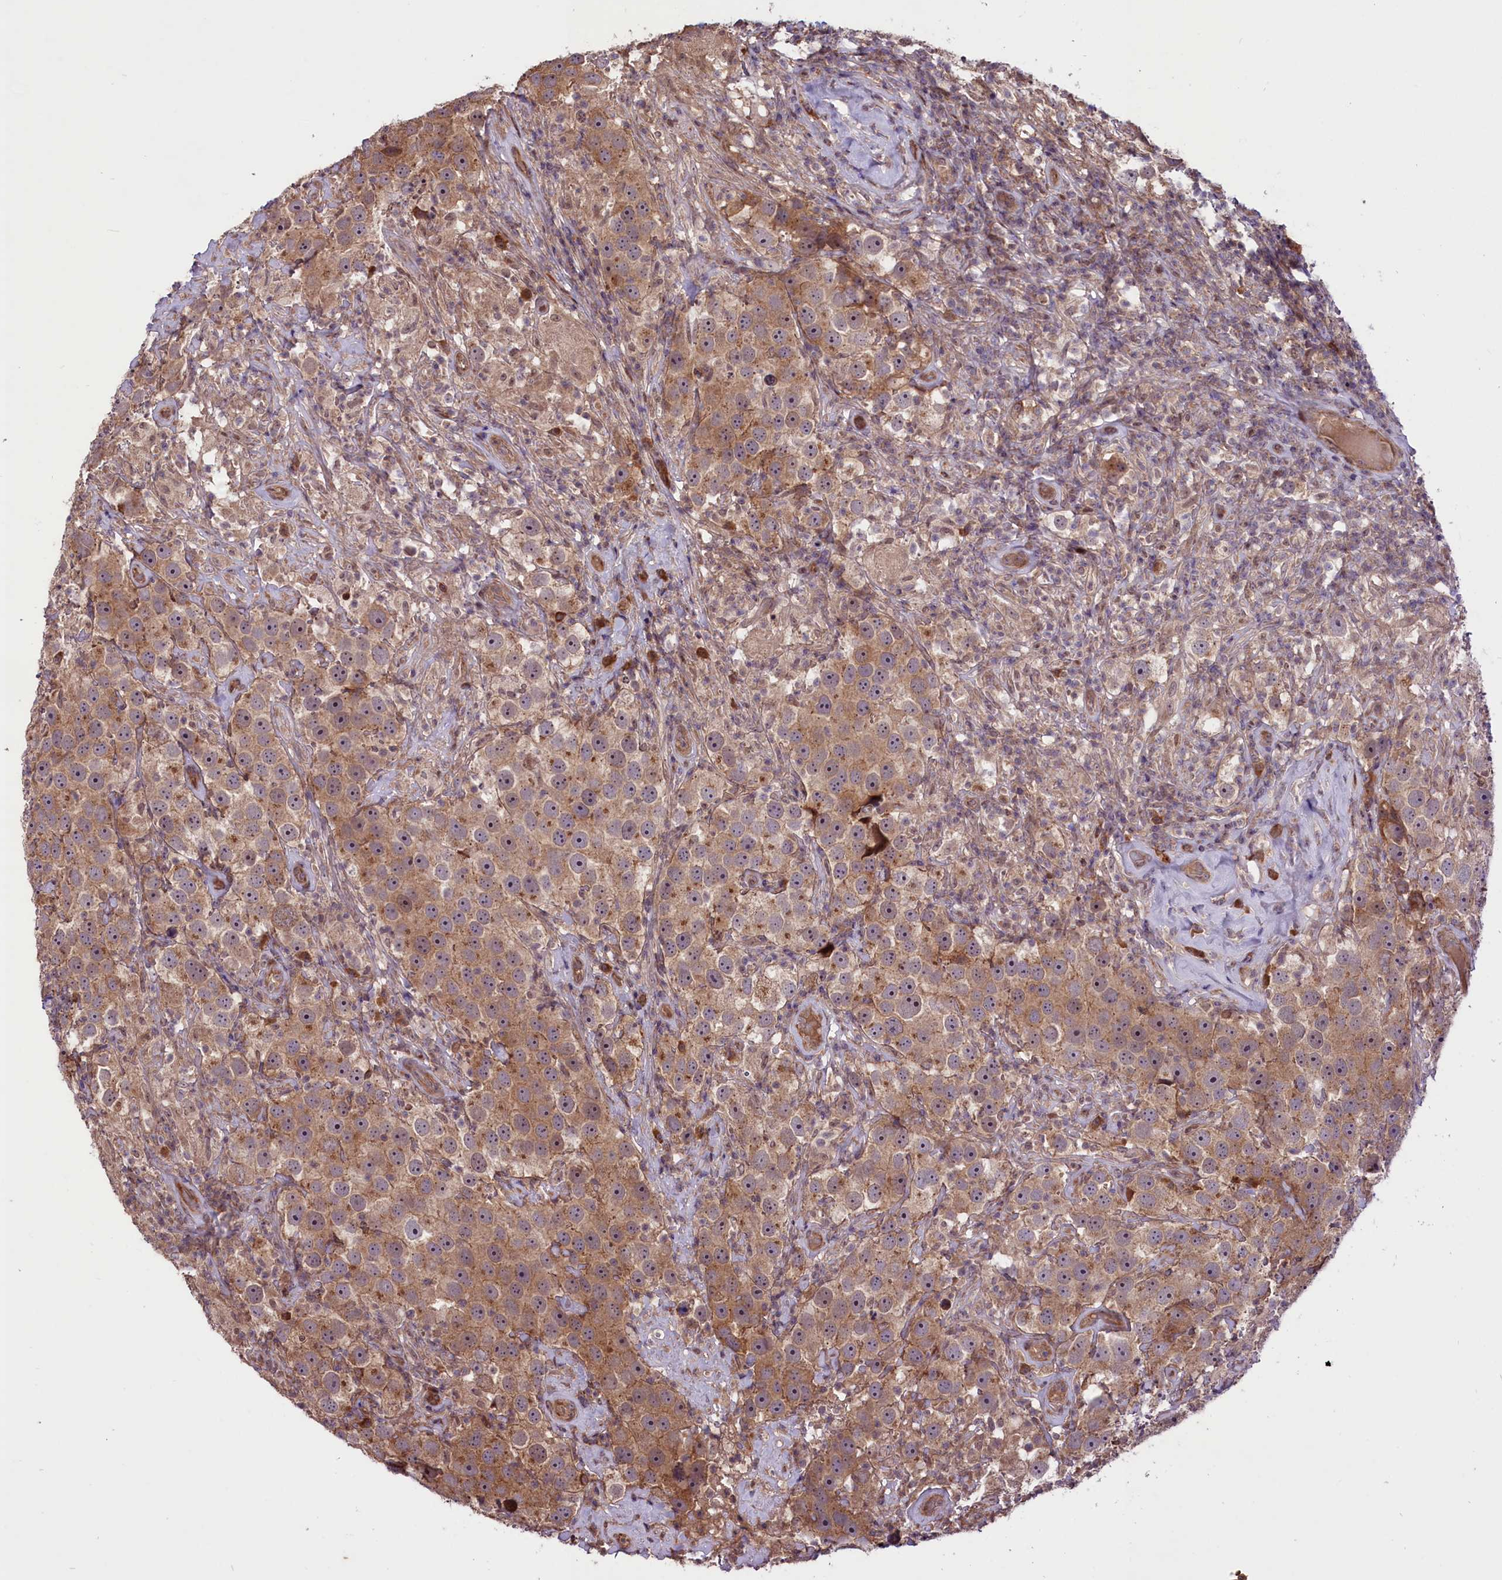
{"staining": {"intensity": "moderate", "quantity": ">75%", "location": "cytoplasmic/membranous"}, "tissue": "testis cancer", "cell_type": "Tumor cells", "image_type": "cancer", "snomed": [{"axis": "morphology", "description": "Seminoma, NOS"}, {"axis": "topography", "description": "Testis"}], "caption": "Protein analysis of testis cancer (seminoma) tissue exhibits moderate cytoplasmic/membranous positivity in approximately >75% of tumor cells.", "gene": "HDAC5", "patient": {"sex": "male", "age": 49}}